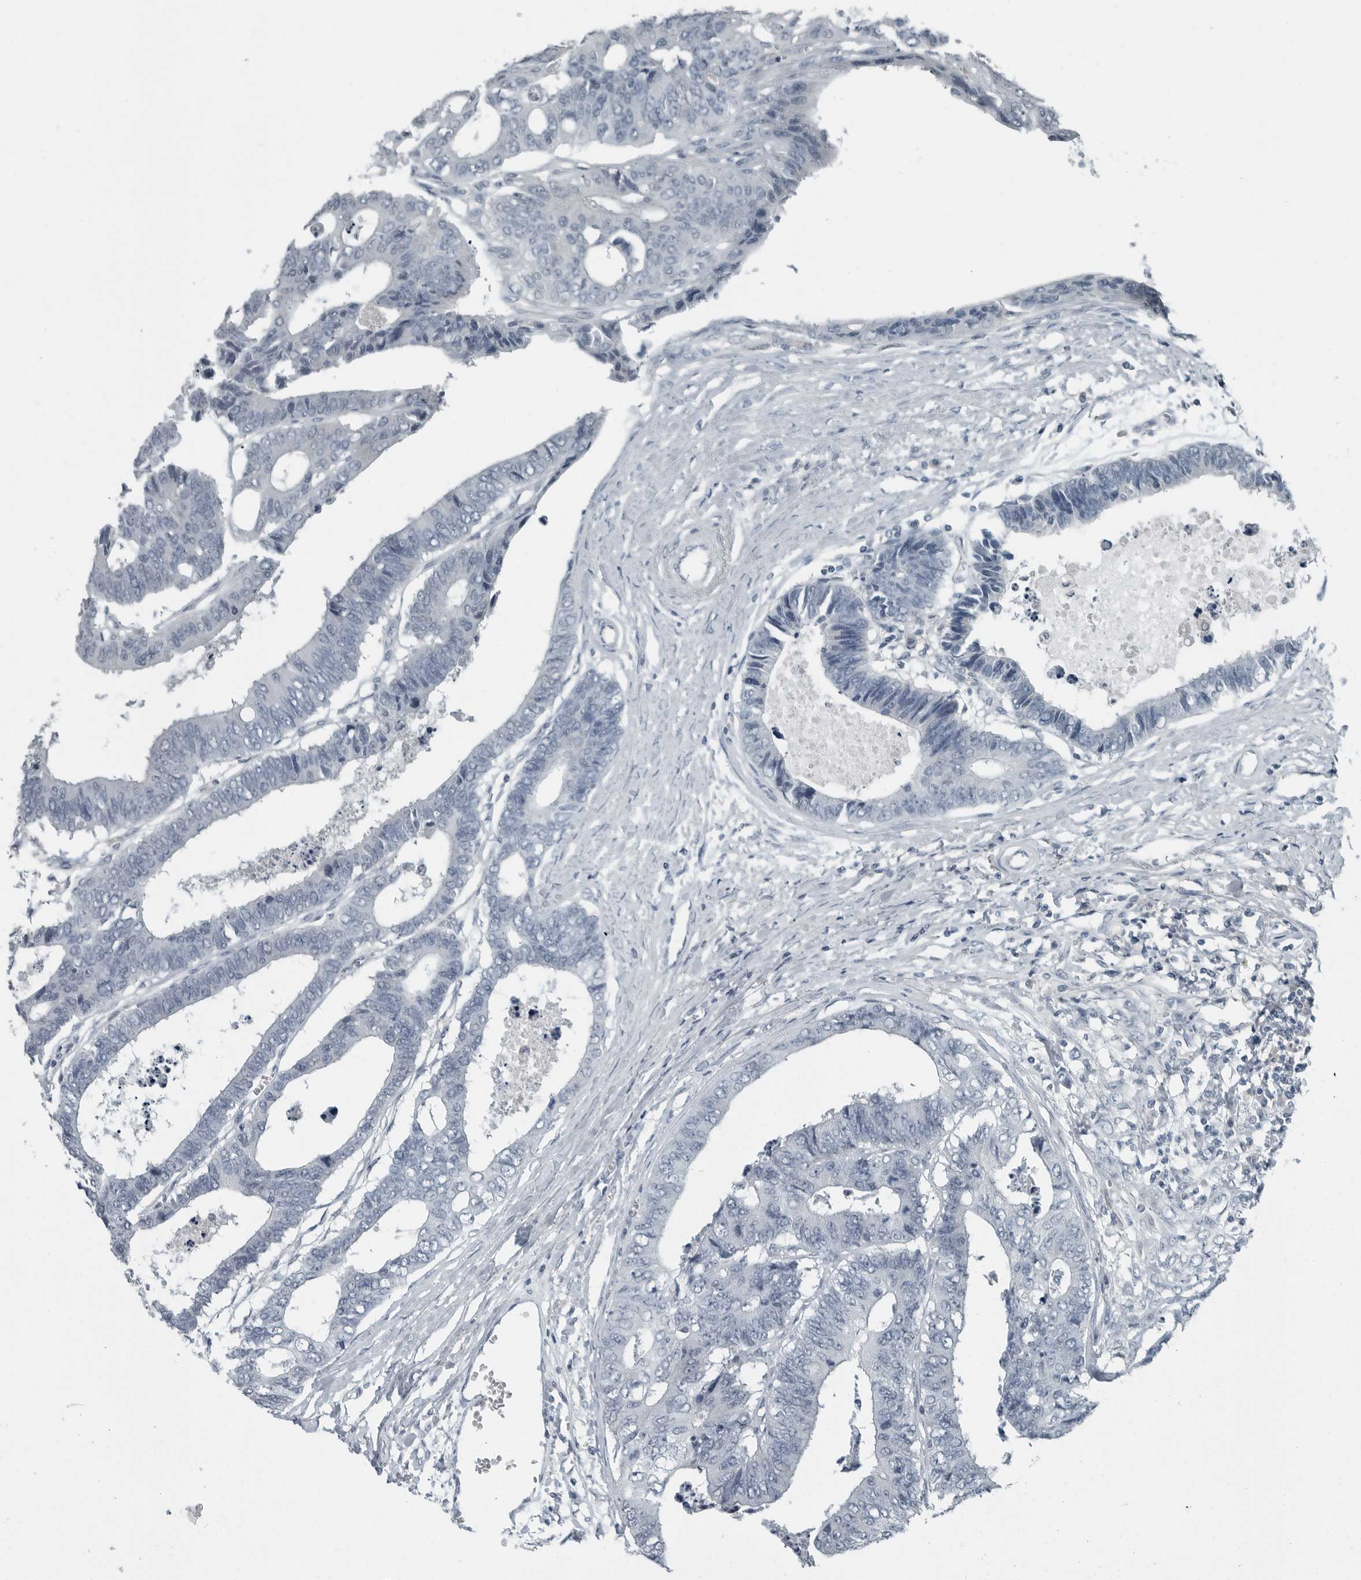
{"staining": {"intensity": "negative", "quantity": "none", "location": "none"}, "tissue": "colorectal cancer", "cell_type": "Tumor cells", "image_type": "cancer", "snomed": [{"axis": "morphology", "description": "Adenocarcinoma, NOS"}, {"axis": "topography", "description": "Rectum"}], "caption": "There is no significant staining in tumor cells of colorectal cancer.", "gene": "KYAT1", "patient": {"sex": "male", "age": 84}}